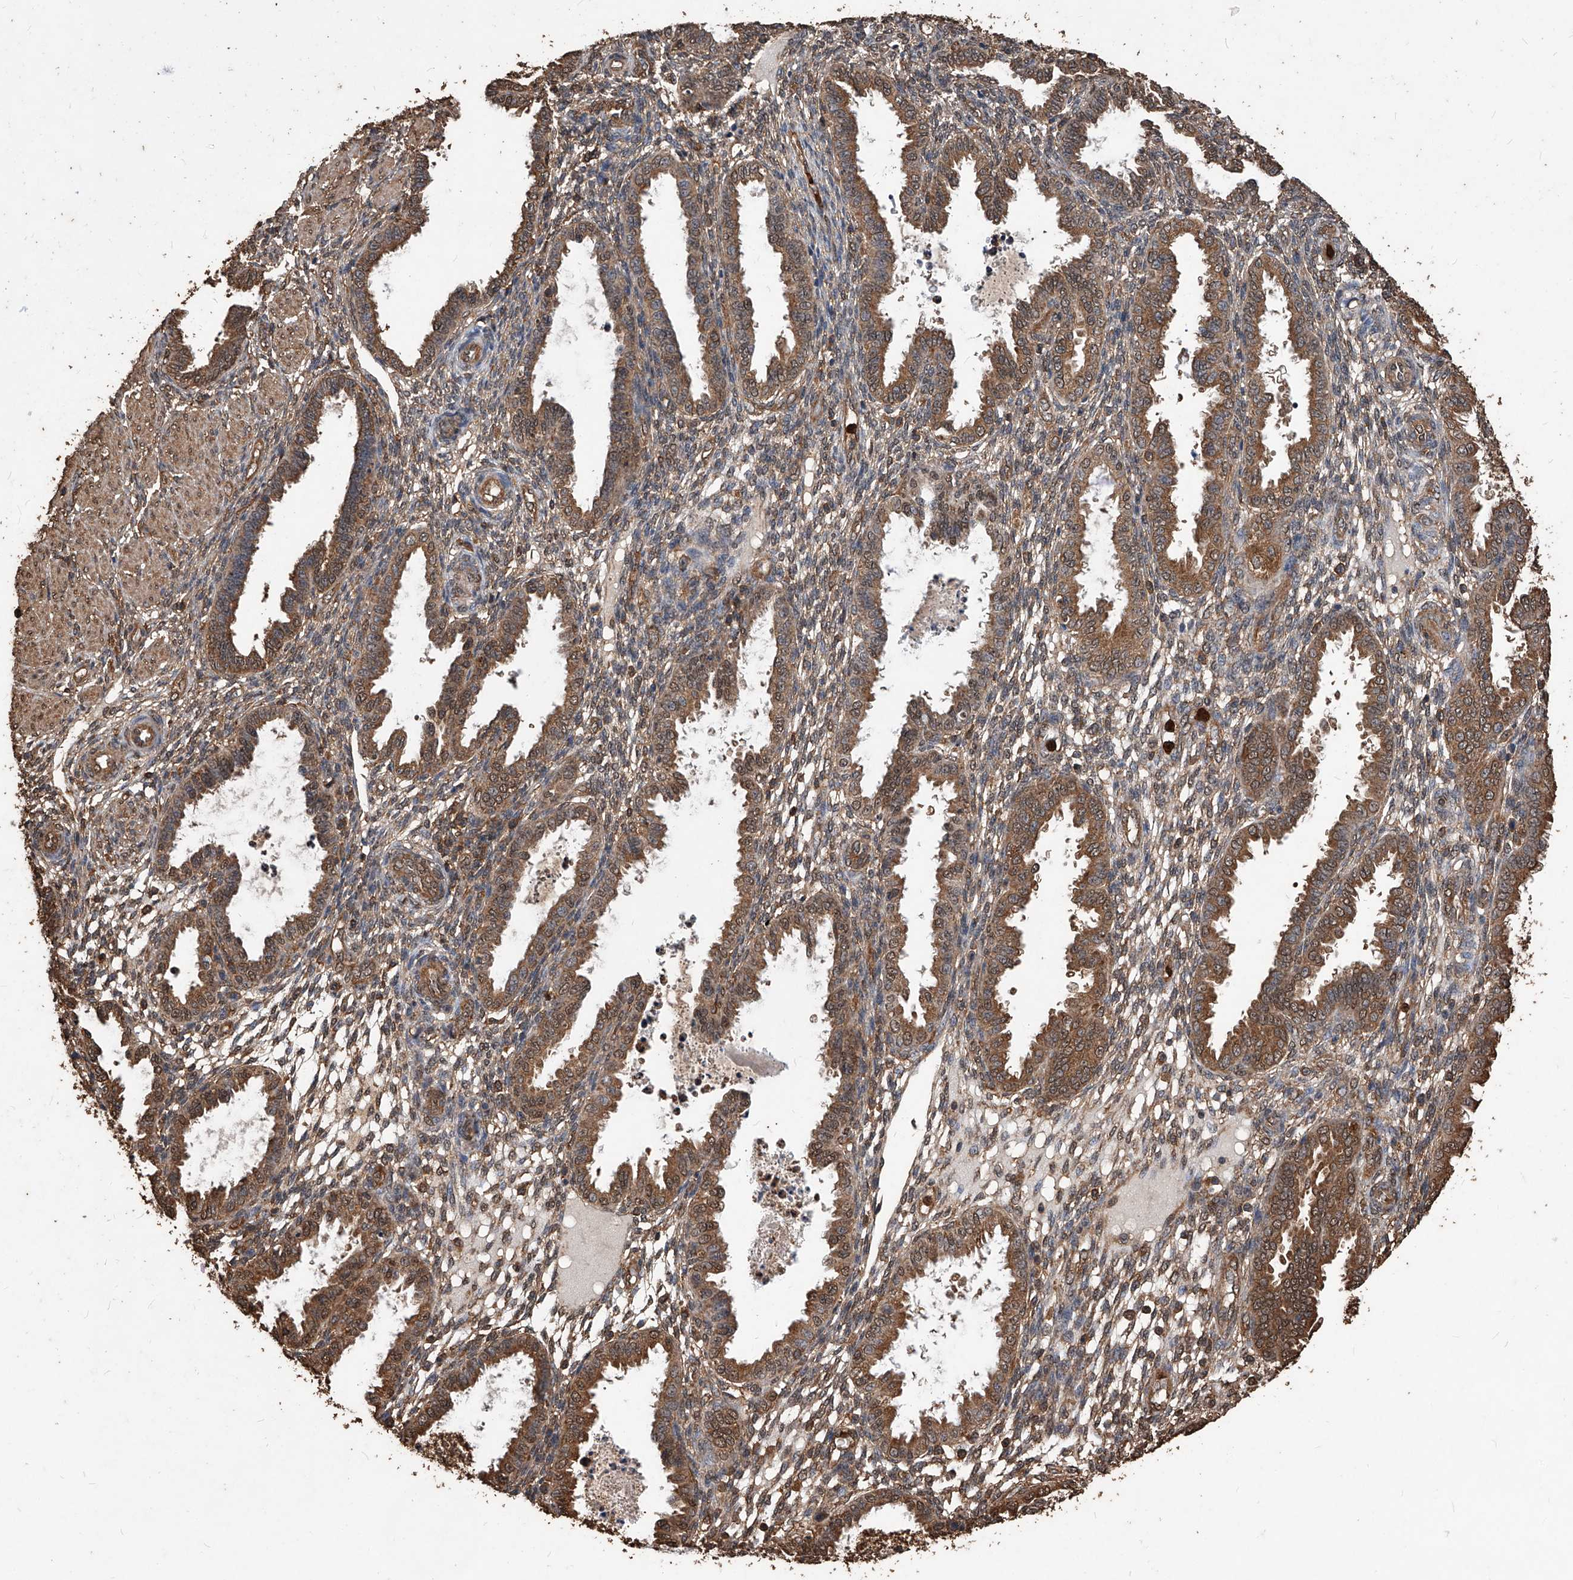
{"staining": {"intensity": "weak", "quantity": ">75%", "location": "cytoplasmic/membranous"}, "tissue": "endometrium", "cell_type": "Cells in endometrial stroma", "image_type": "normal", "snomed": [{"axis": "morphology", "description": "Normal tissue, NOS"}, {"axis": "topography", "description": "Endometrium"}], "caption": "IHC of benign human endometrium shows low levels of weak cytoplasmic/membranous positivity in about >75% of cells in endometrial stroma. (brown staining indicates protein expression, while blue staining denotes nuclei).", "gene": "UCP2", "patient": {"sex": "female", "age": 33}}